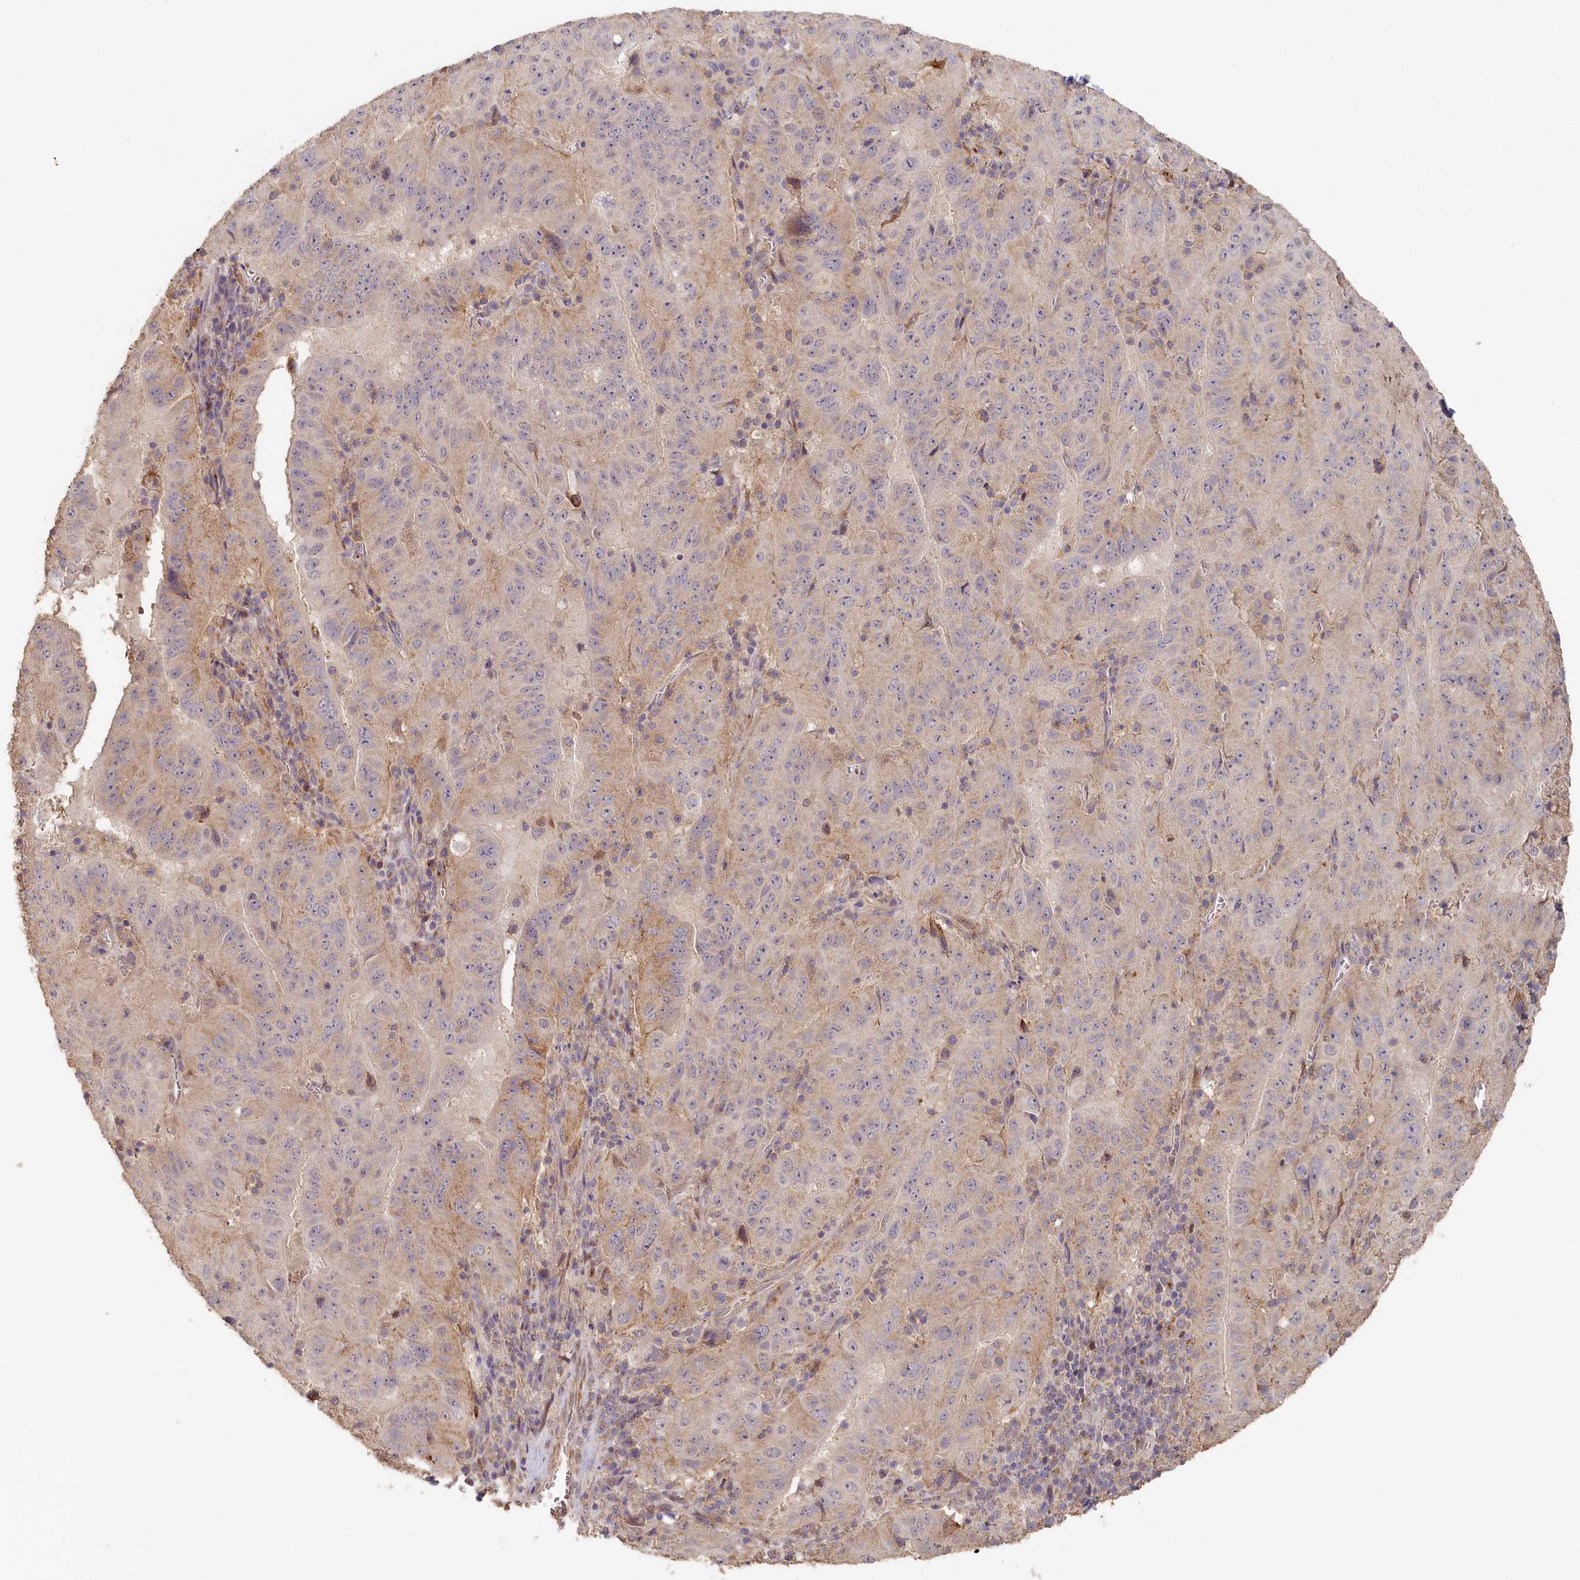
{"staining": {"intensity": "negative", "quantity": "none", "location": "none"}, "tissue": "pancreatic cancer", "cell_type": "Tumor cells", "image_type": "cancer", "snomed": [{"axis": "morphology", "description": "Adenocarcinoma, NOS"}, {"axis": "topography", "description": "Pancreas"}], "caption": "Immunohistochemical staining of human adenocarcinoma (pancreatic) exhibits no significant staining in tumor cells.", "gene": "STX16", "patient": {"sex": "male", "age": 63}}